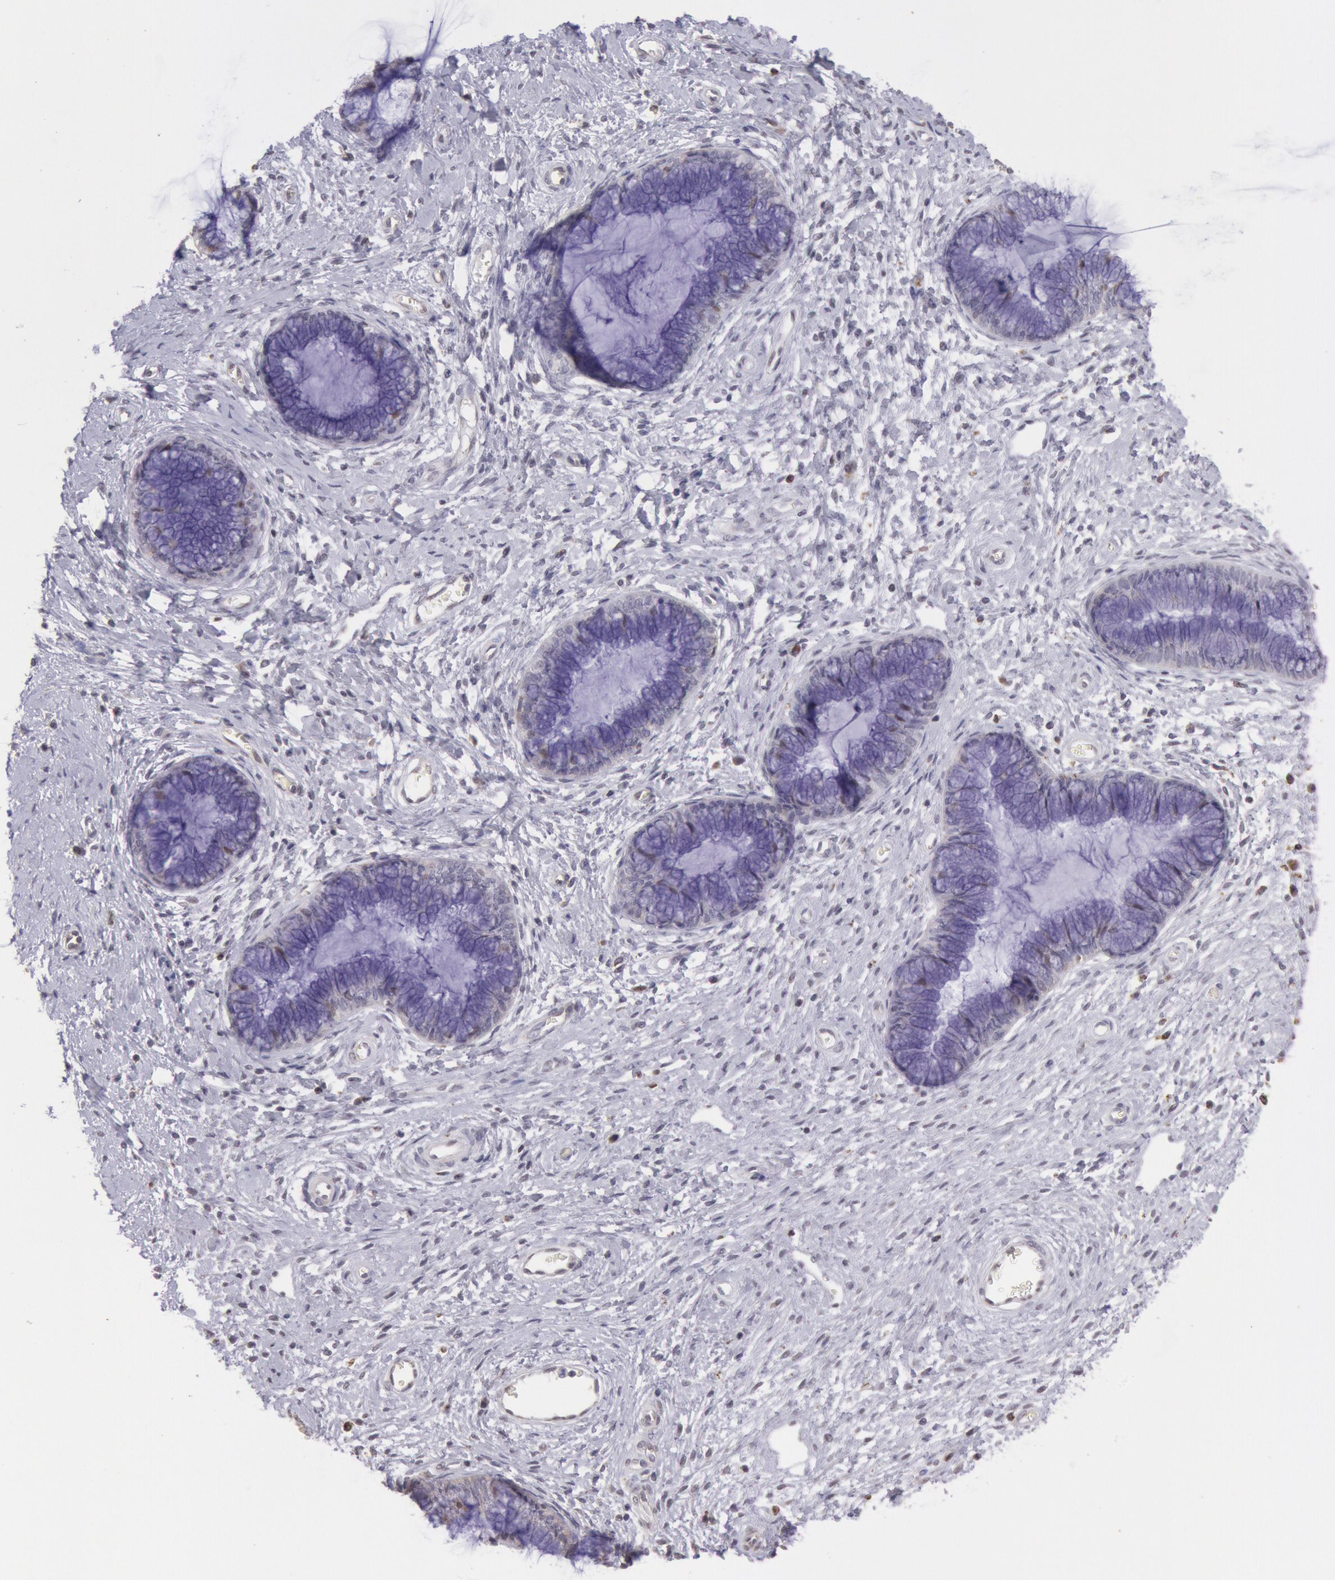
{"staining": {"intensity": "negative", "quantity": "none", "location": "none"}, "tissue": "cervix", "cell_type": "Glandular cells", "image_type": "normal", "snomed": [{"axis": "morphology", "description": "Normal tissue, NOS"}, {"axis": "topography", "description": "Cervix"}], "caption": "Immunohistochemical staining of unremarkable human cervix demonstrates no significant staining in glandular cells. (Stains: DAB (3,3'-diaminobenzidine) immunohistochemistry (IHC) with hematoxylin counter stain, Microscopy: brightfield microscopy at high magnification).", "gene": "FRMD6", "patient": {"sex": "female", "age": 27}}